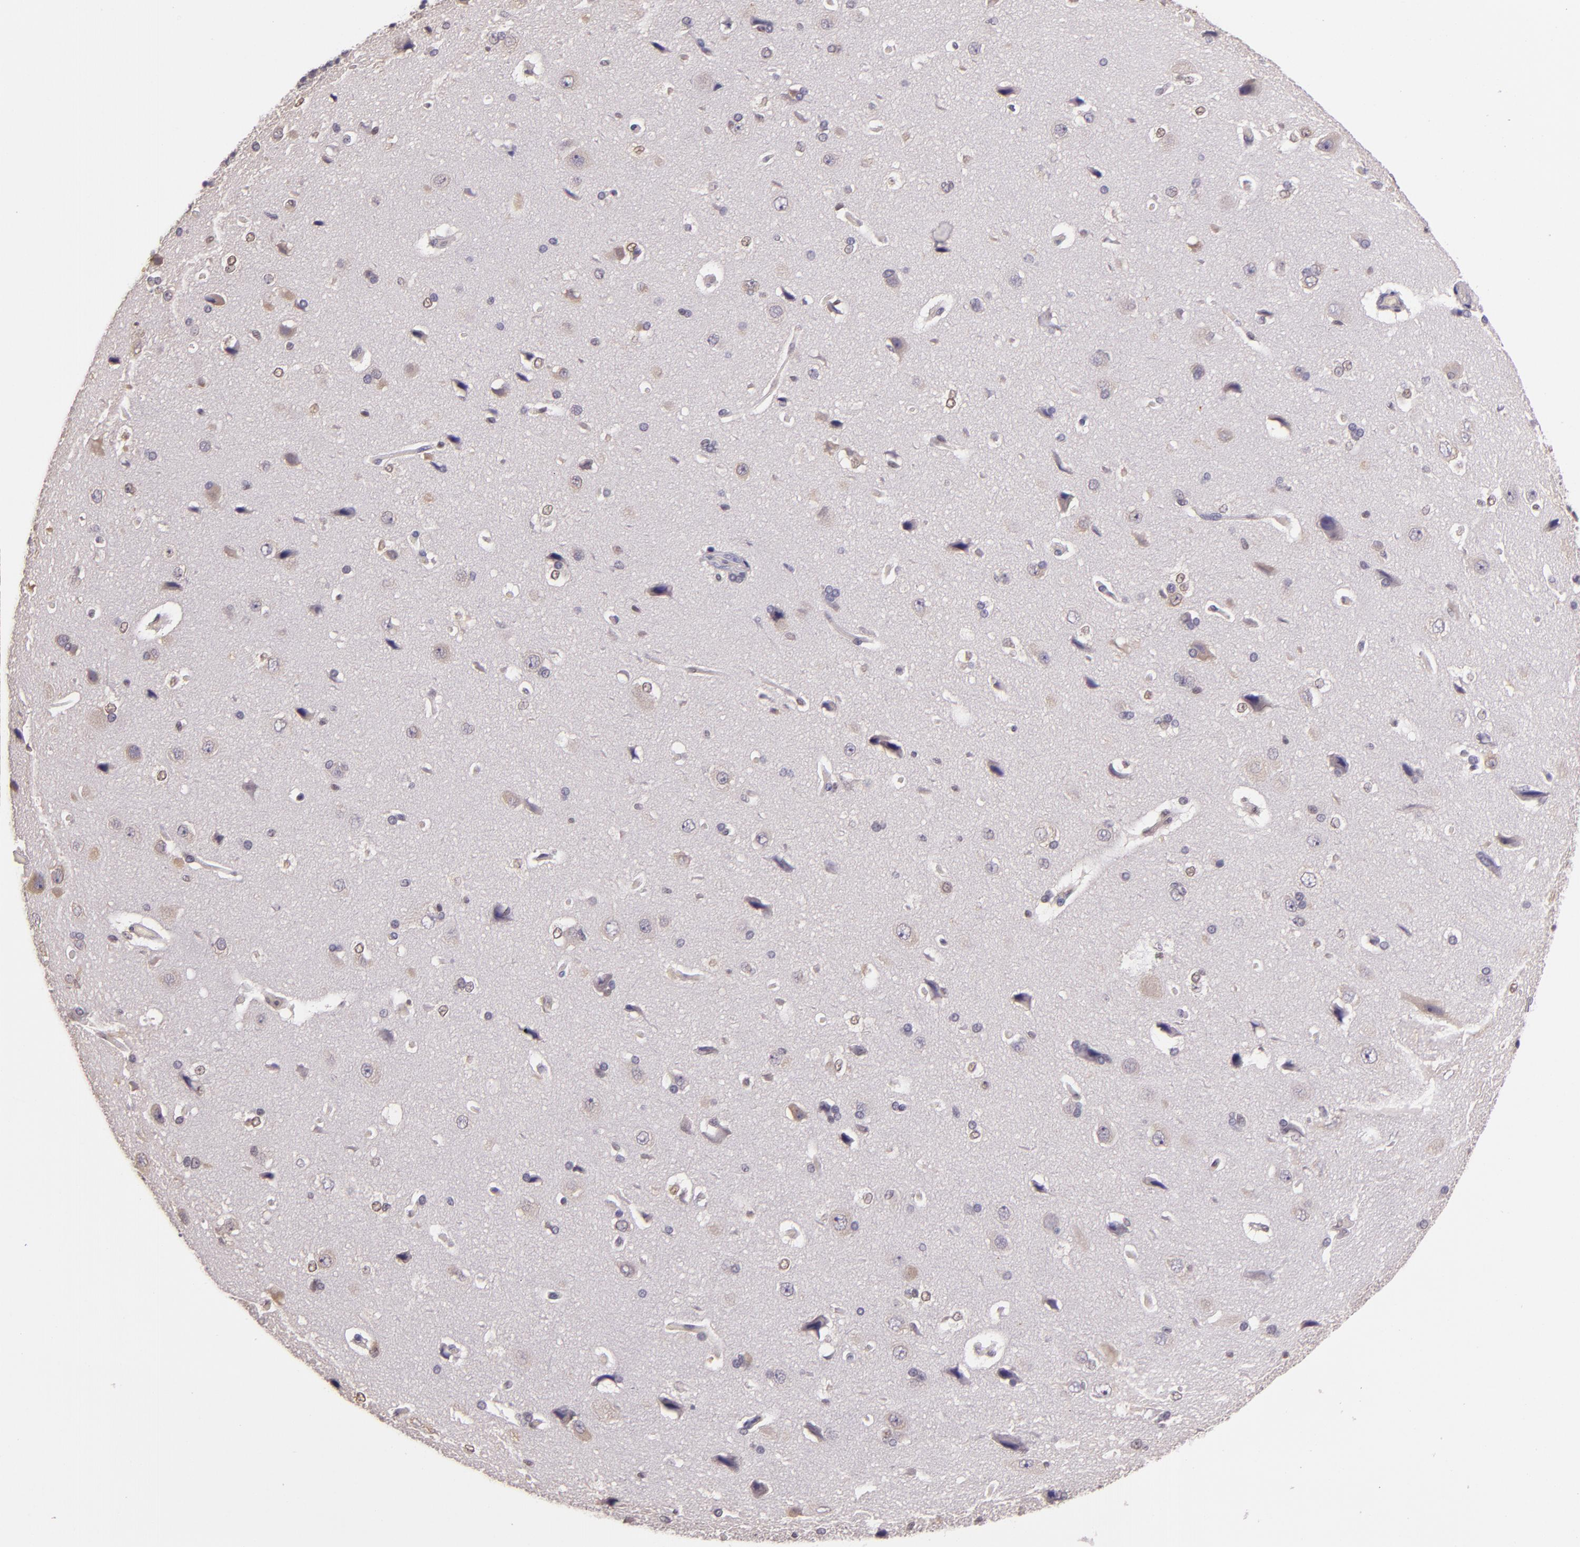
{"staining": {"intensity": "weak", "quantity": "25%-75%", "location": "cytoplasmic/membranous"}, "tissue": "cerebral cortex", "cell_type": "Endothelial cells", "image_type": "normal", "snomed": [{"axis": "morphology", "description": "Normal tissue, NOS"}, {"axis": "topography", "description": "Cerebral cortex"}], "caption": "An immunohistochemistry histopathology image of normal tissue is shown. Protein staining in brown labels weak cytoplasmic/membranous positivity in cerebral cortex within endothelial cells. (Stains: DAB (3,3'-diaminobenzidine) in brown, nuclei in blue, Microscopy: brightfield microscopy at high magnification).", "gene": "HSPA8", "patient": {"sex": "female", "age": 45}}